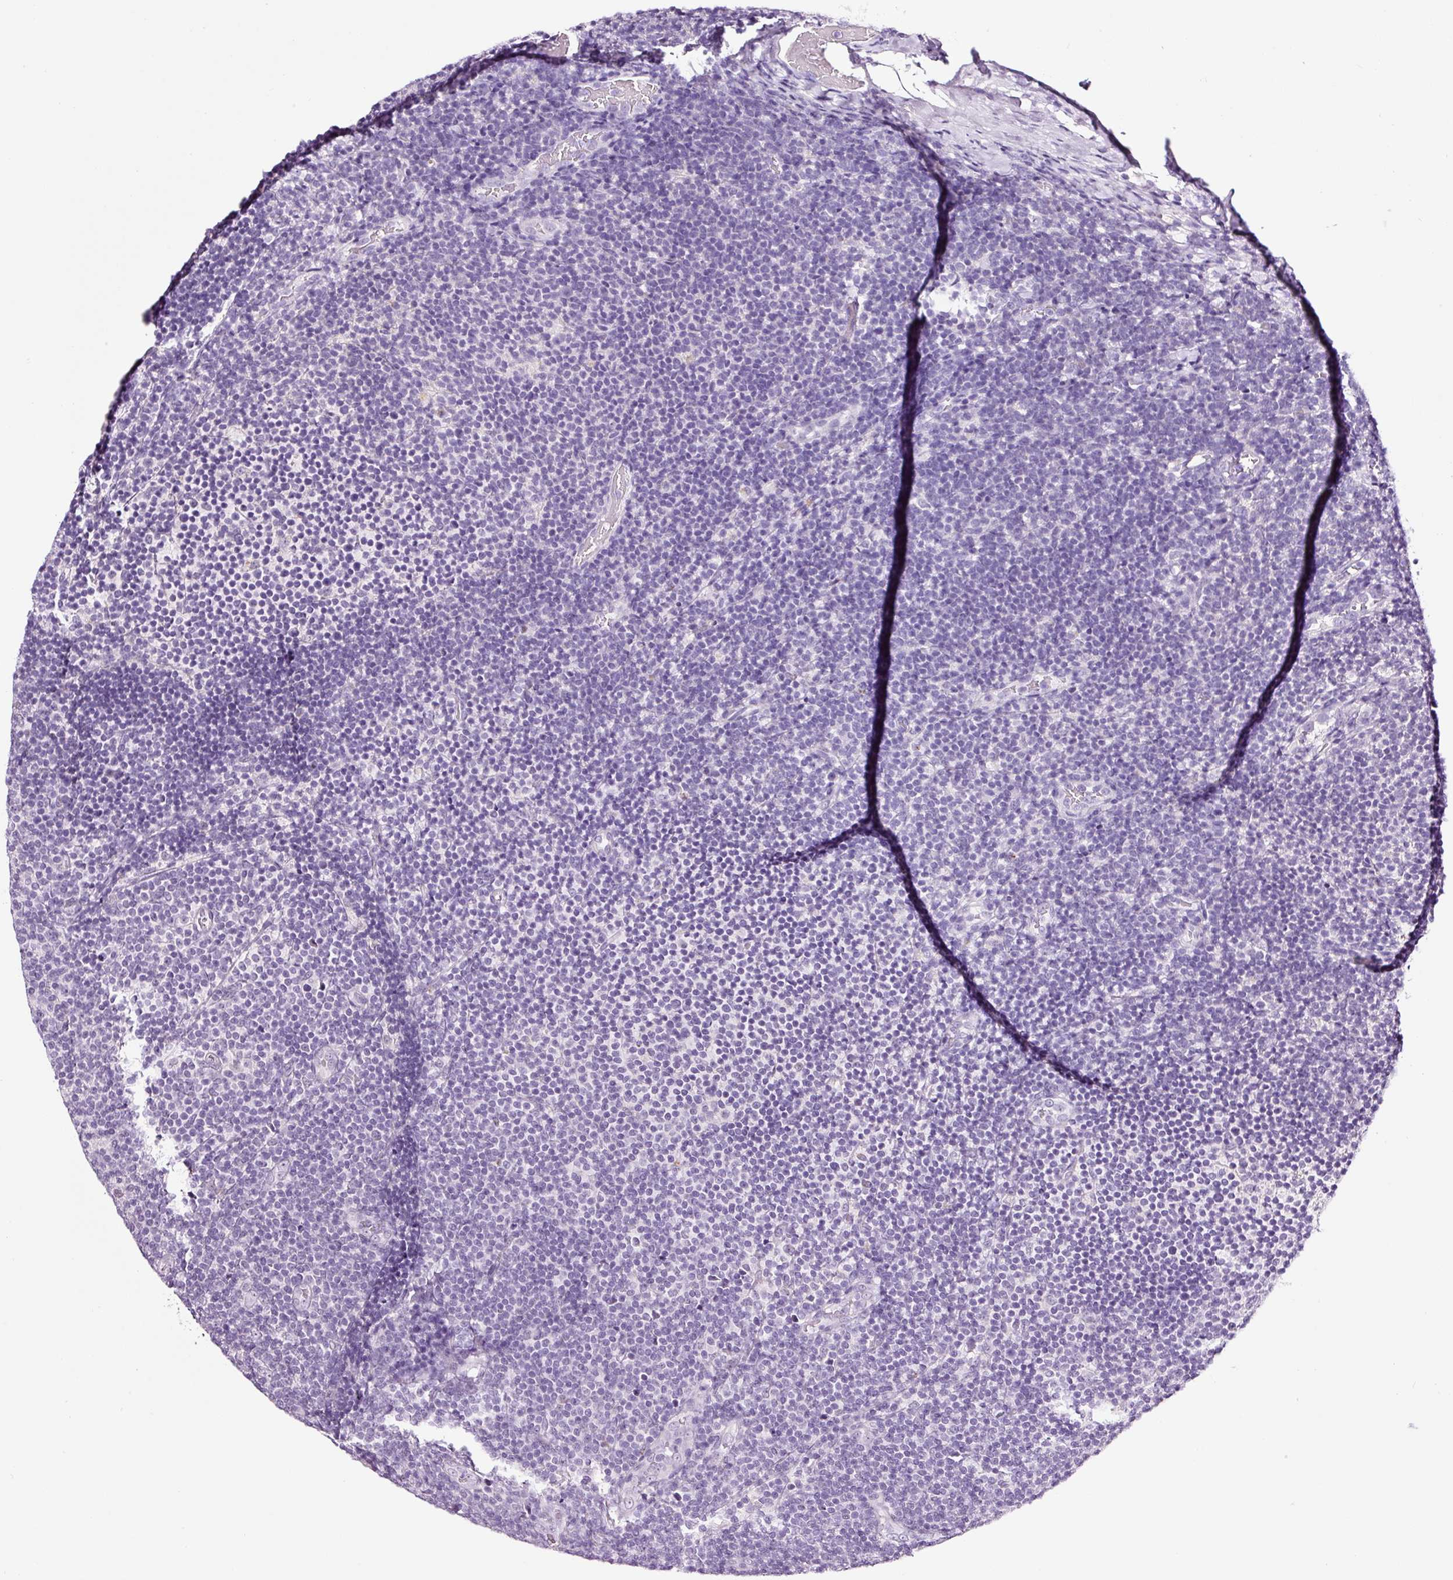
{"staining": {"intensity": "negative", "quantity": "none", "location": "none"}, "tissue": "lymphoma", "cell_type": "Tumor cells", "image_type": "cancer", "snomed": [{"axis": "morphology", "description": "Malignant lymphoma, non-Hodgkin's type, Low grade"}, {"axis": "topography", "description": "Lymph node"}], "caption": "There is no significant positivity in tumor cells of lymphoma.", "gene": "RTF2", "patient": {"sex": "male", "age": 66}}